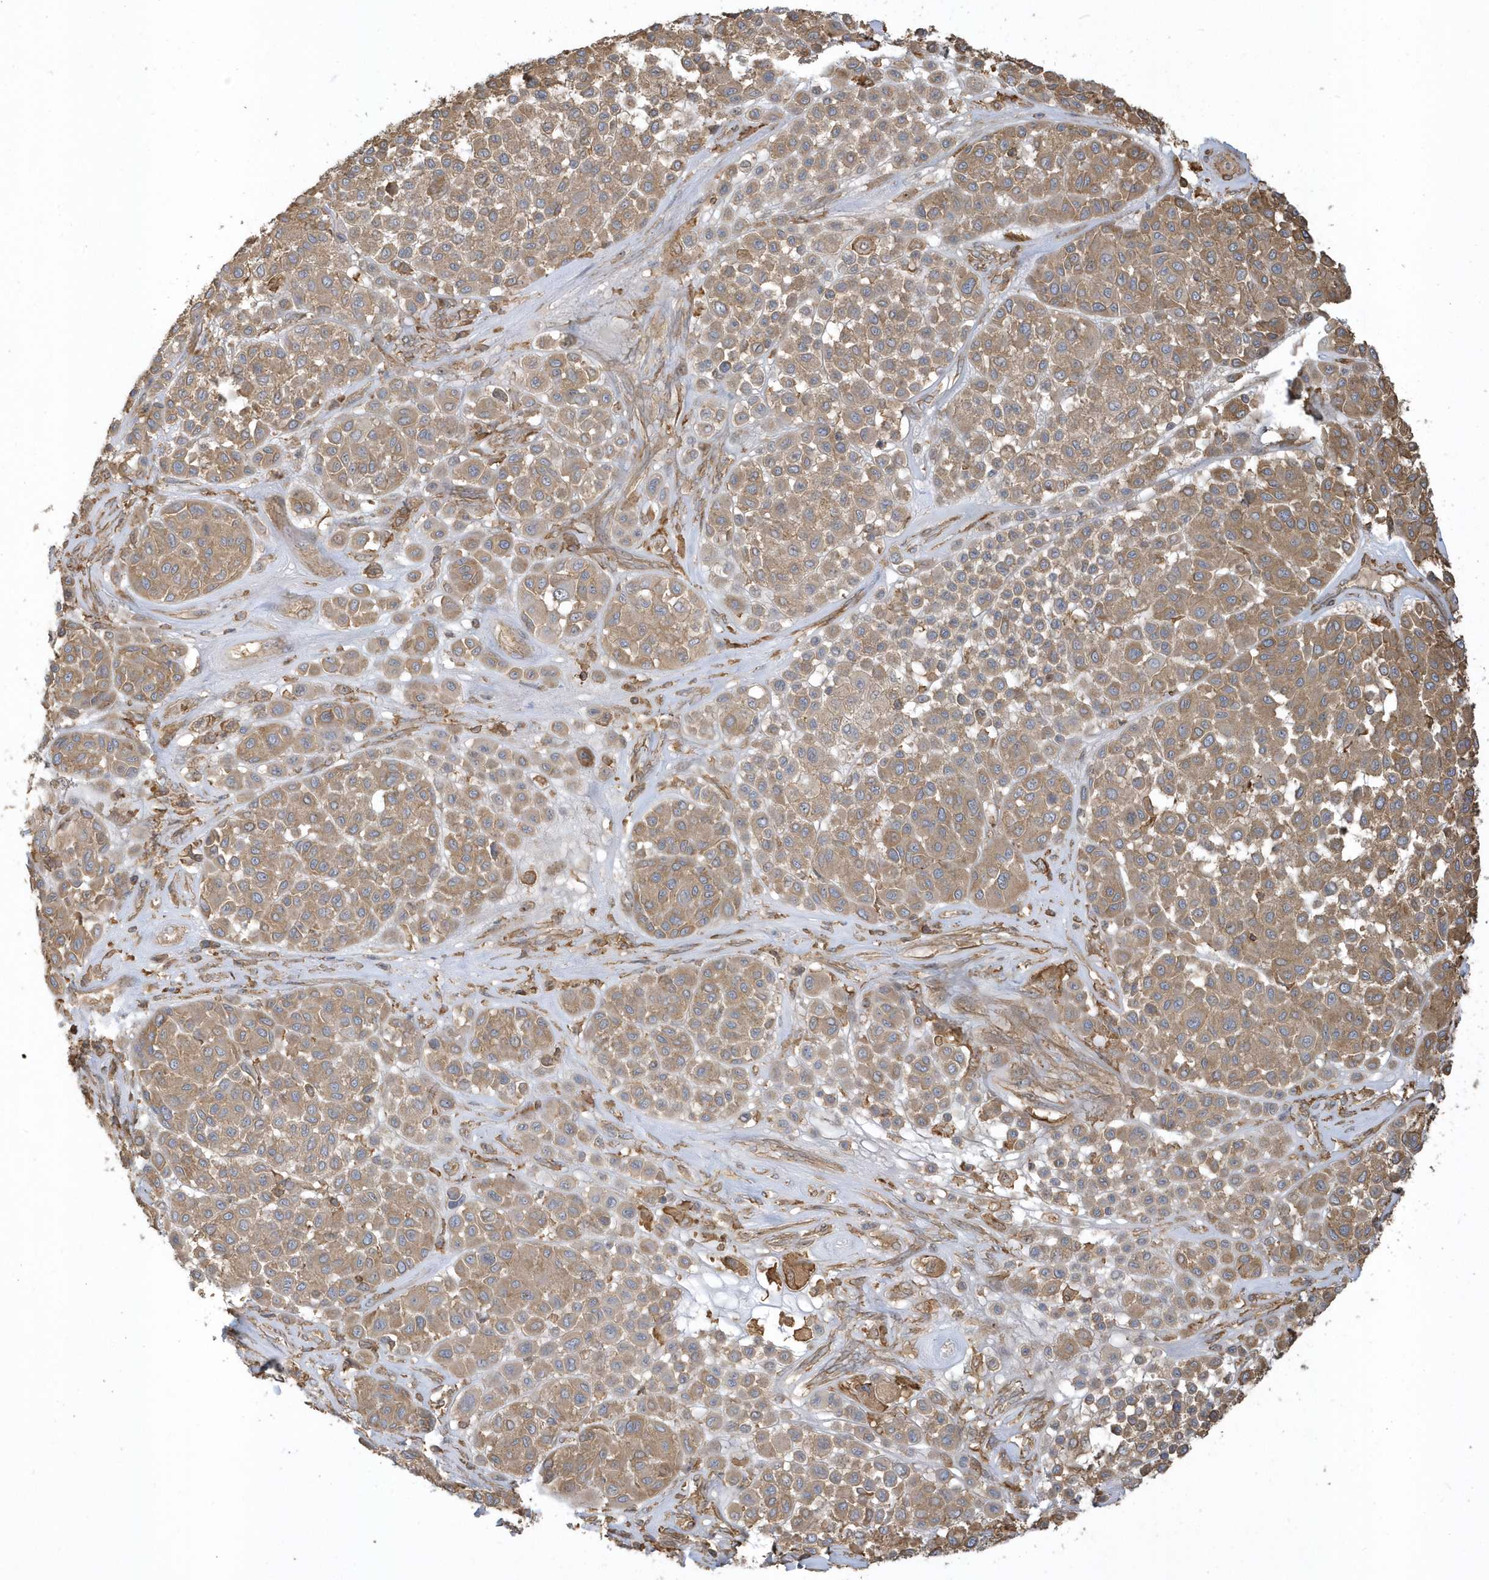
{"staining": {"intensity": "moderate", "quantity": ">75%", "location": "cytoplasmic/membranous"}, "tissue": "melanoma", "cell_type": "Tumor cells", "image_type": "cancer", "snomed": [{"axis": "morphology", "description": "Malignant melanoma, Metastatic site"}, {"axis": "topography", "description": "Soft tissue"}], "caption": "Tumor cells reveal medium levels of moderate cytoplasmic/membranous positivity in about >75% of cells in malignant melanoma (metastatic site).", "gene": "ZBTB8A", "patient": {"sex": "male", "age": 41}}